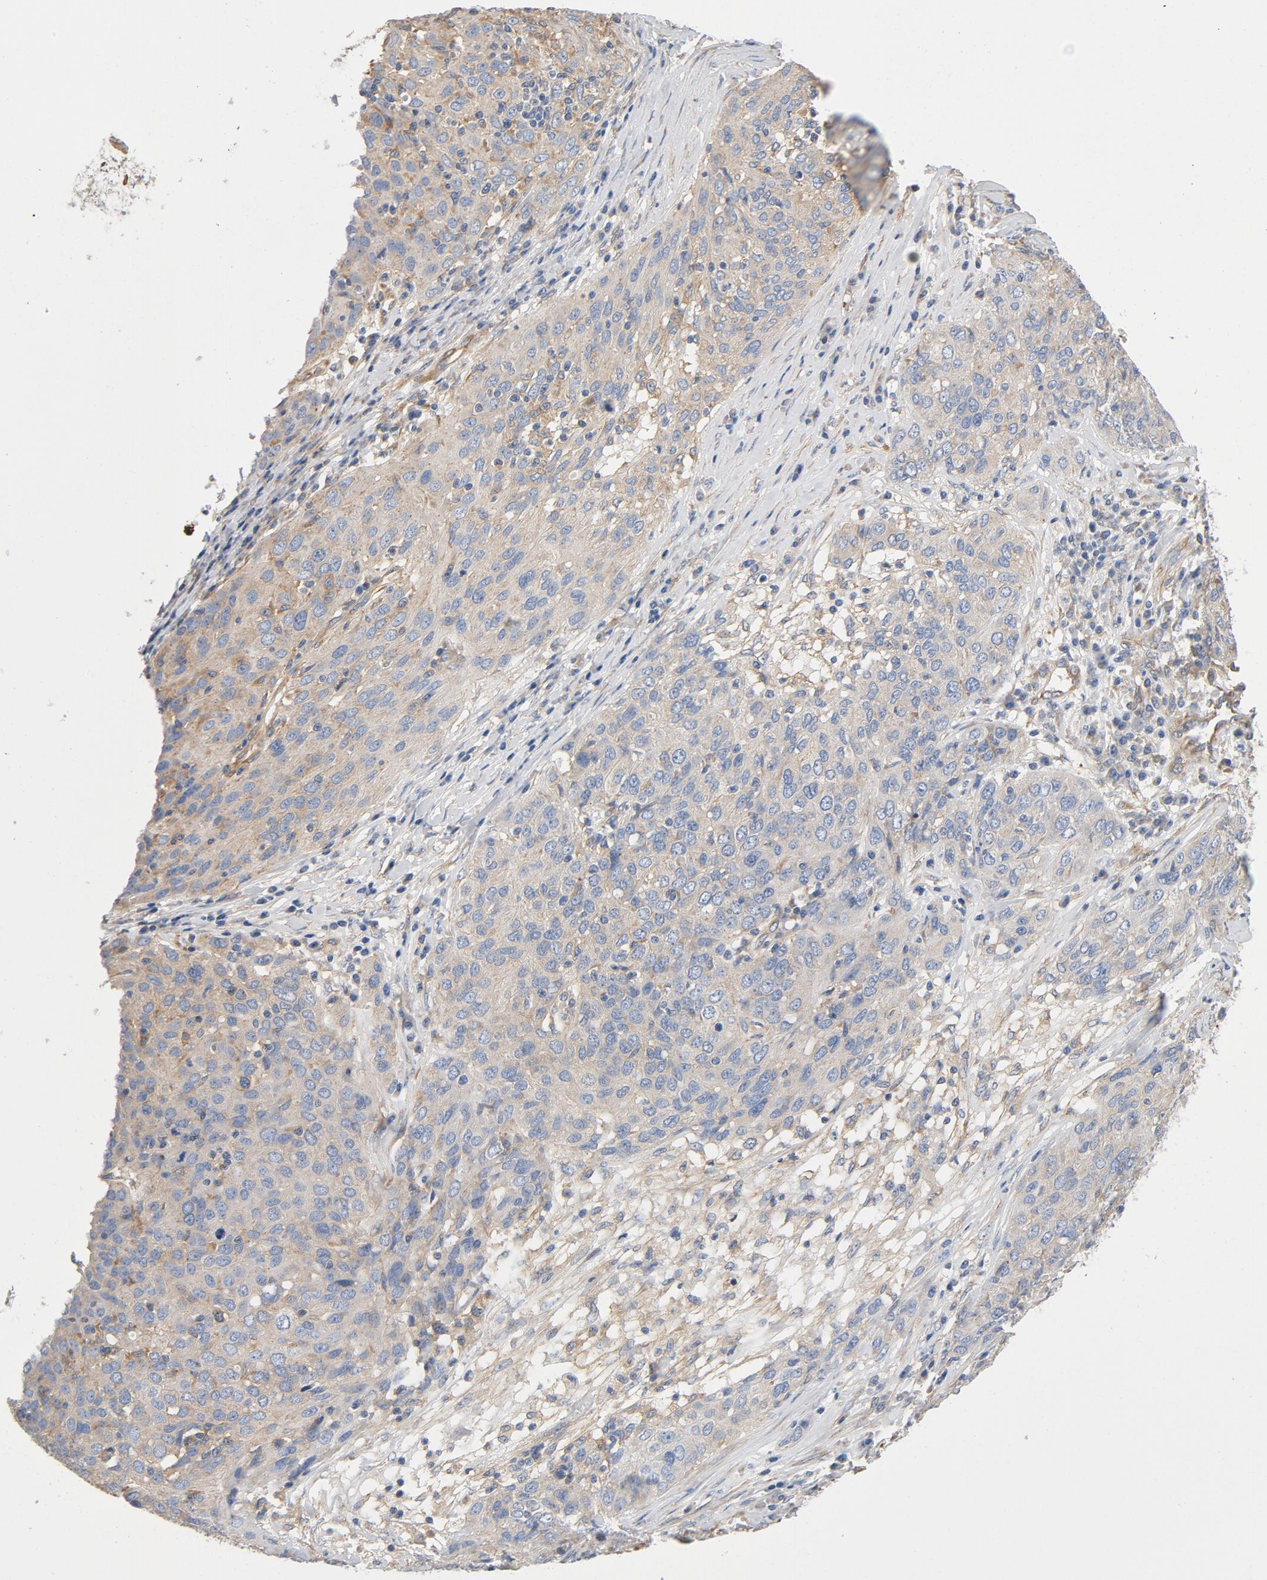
{"staining": {"intensity": "weak", "quantity": "25%-75%", "location": "cytoplasmic/membranous"}, "tissue": "ovarian cancer", "cell_type": "Tumor cells", "image_type": "cancer", "snomed": [{"axis": "morphology", "description": "Carcinoma, endometroid"}, {"axis": "topography", "description": "Ovary"}], "caption": "Endometroid carcinoma (ovarian) tissue reveals weak cytoplasmic/membranous staining in about 25%-75% of tumor cells, visualized by immunohistochemistry.", "gene": "ILK", "patient": {"sex": "female", "age": 50}}